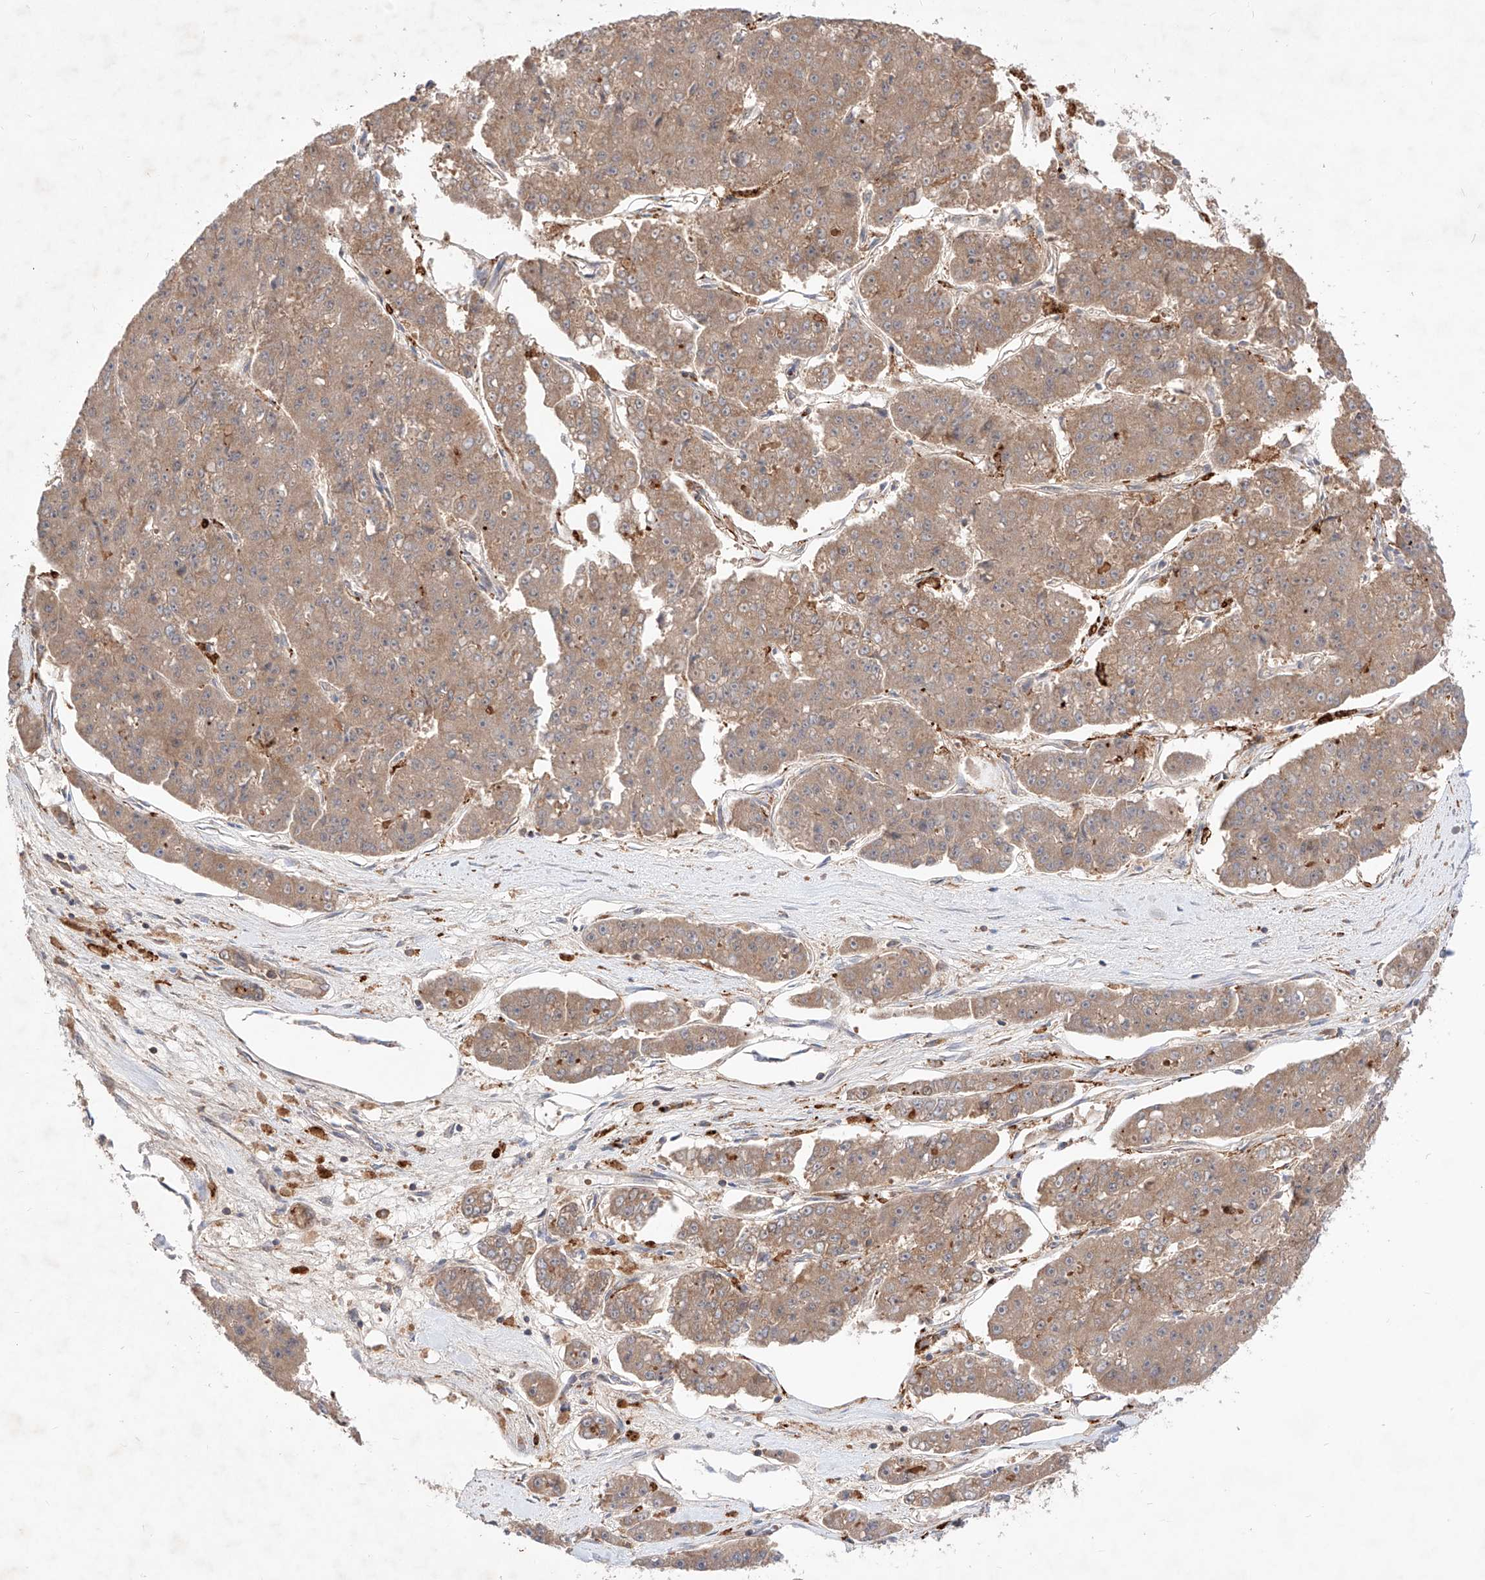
{"staining": {"intensity": "moderate", "quantity": ">75%", "location": "cytoplasmic/membranous"}, "tissue": "pancreatic cancer", "cell_type": "Tumor cells", "image_type": "cancer", "snomed": [{"axis": "morphology", "description": "Adenocarcinoma, NOS"}, {"axis": "topography", "description": "Pancreas"}], "caption": "Immunohistochemistry (IHC) of pancreatic adenocarcinoma exhibits medium levels of moderate cytoplasmic/membranous staining in about >75% of tumor cells.", "gene": "TSNAX", "patient": {"sex": "male", "age": 50}}